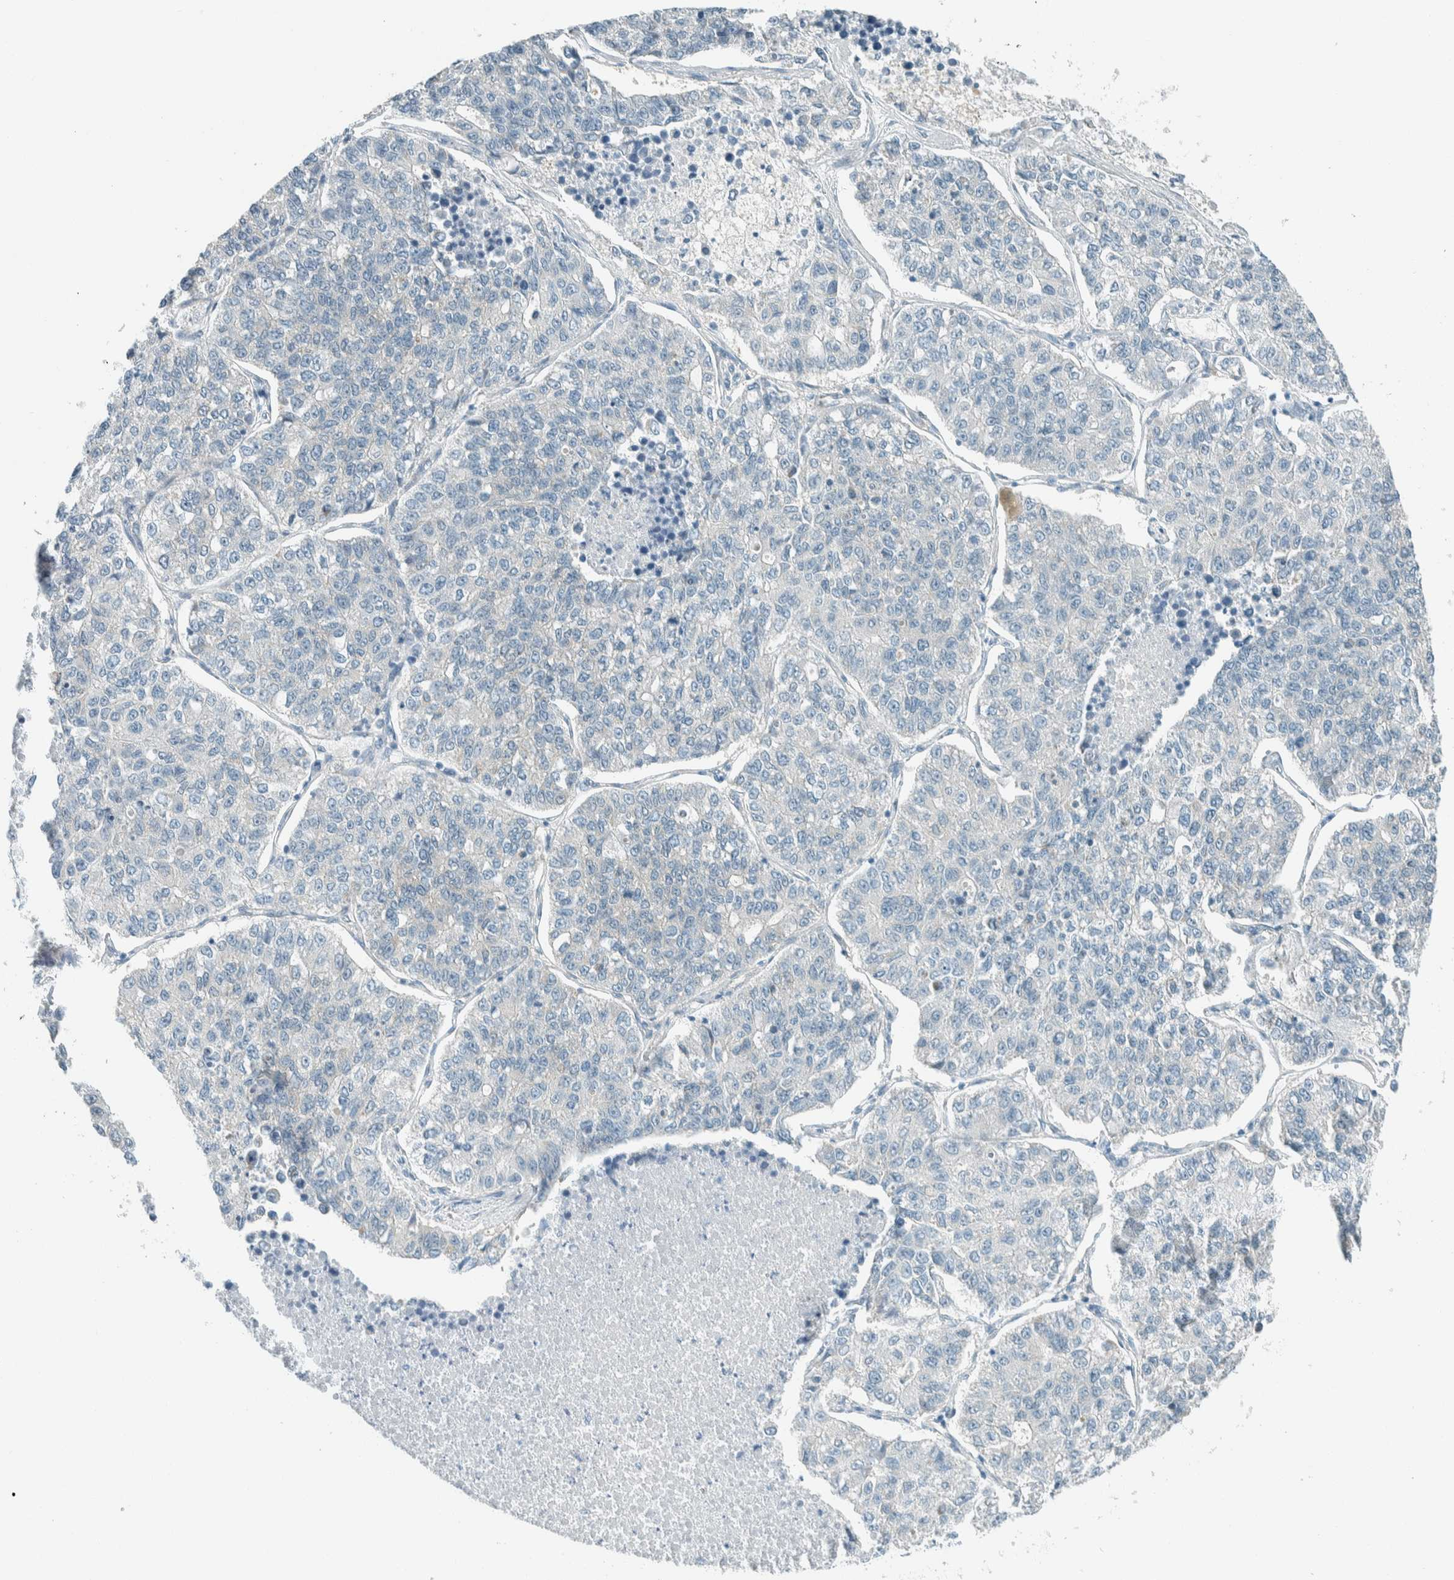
{"staining": {"intensity": "negative", "quantity": "none", "location": "none"}, "tissue": "lung cancer", "cell_type": "Tumor cells", "image_type": "cancer", "snomed": [{"axis": "morphology", "description": "Adenocarcinoma, NOS"}, {"axis": "topography", "description": "Lung"}], "caption": "An immunohistochemistry photomicrograph of lung cancer (adenocarcinoma) is shown. There is no staining in tumor cells of lung cancer (adenocarcinoma).", "gene": "ALDH7A1", "patient": {"sex": "male", "age": 49}}